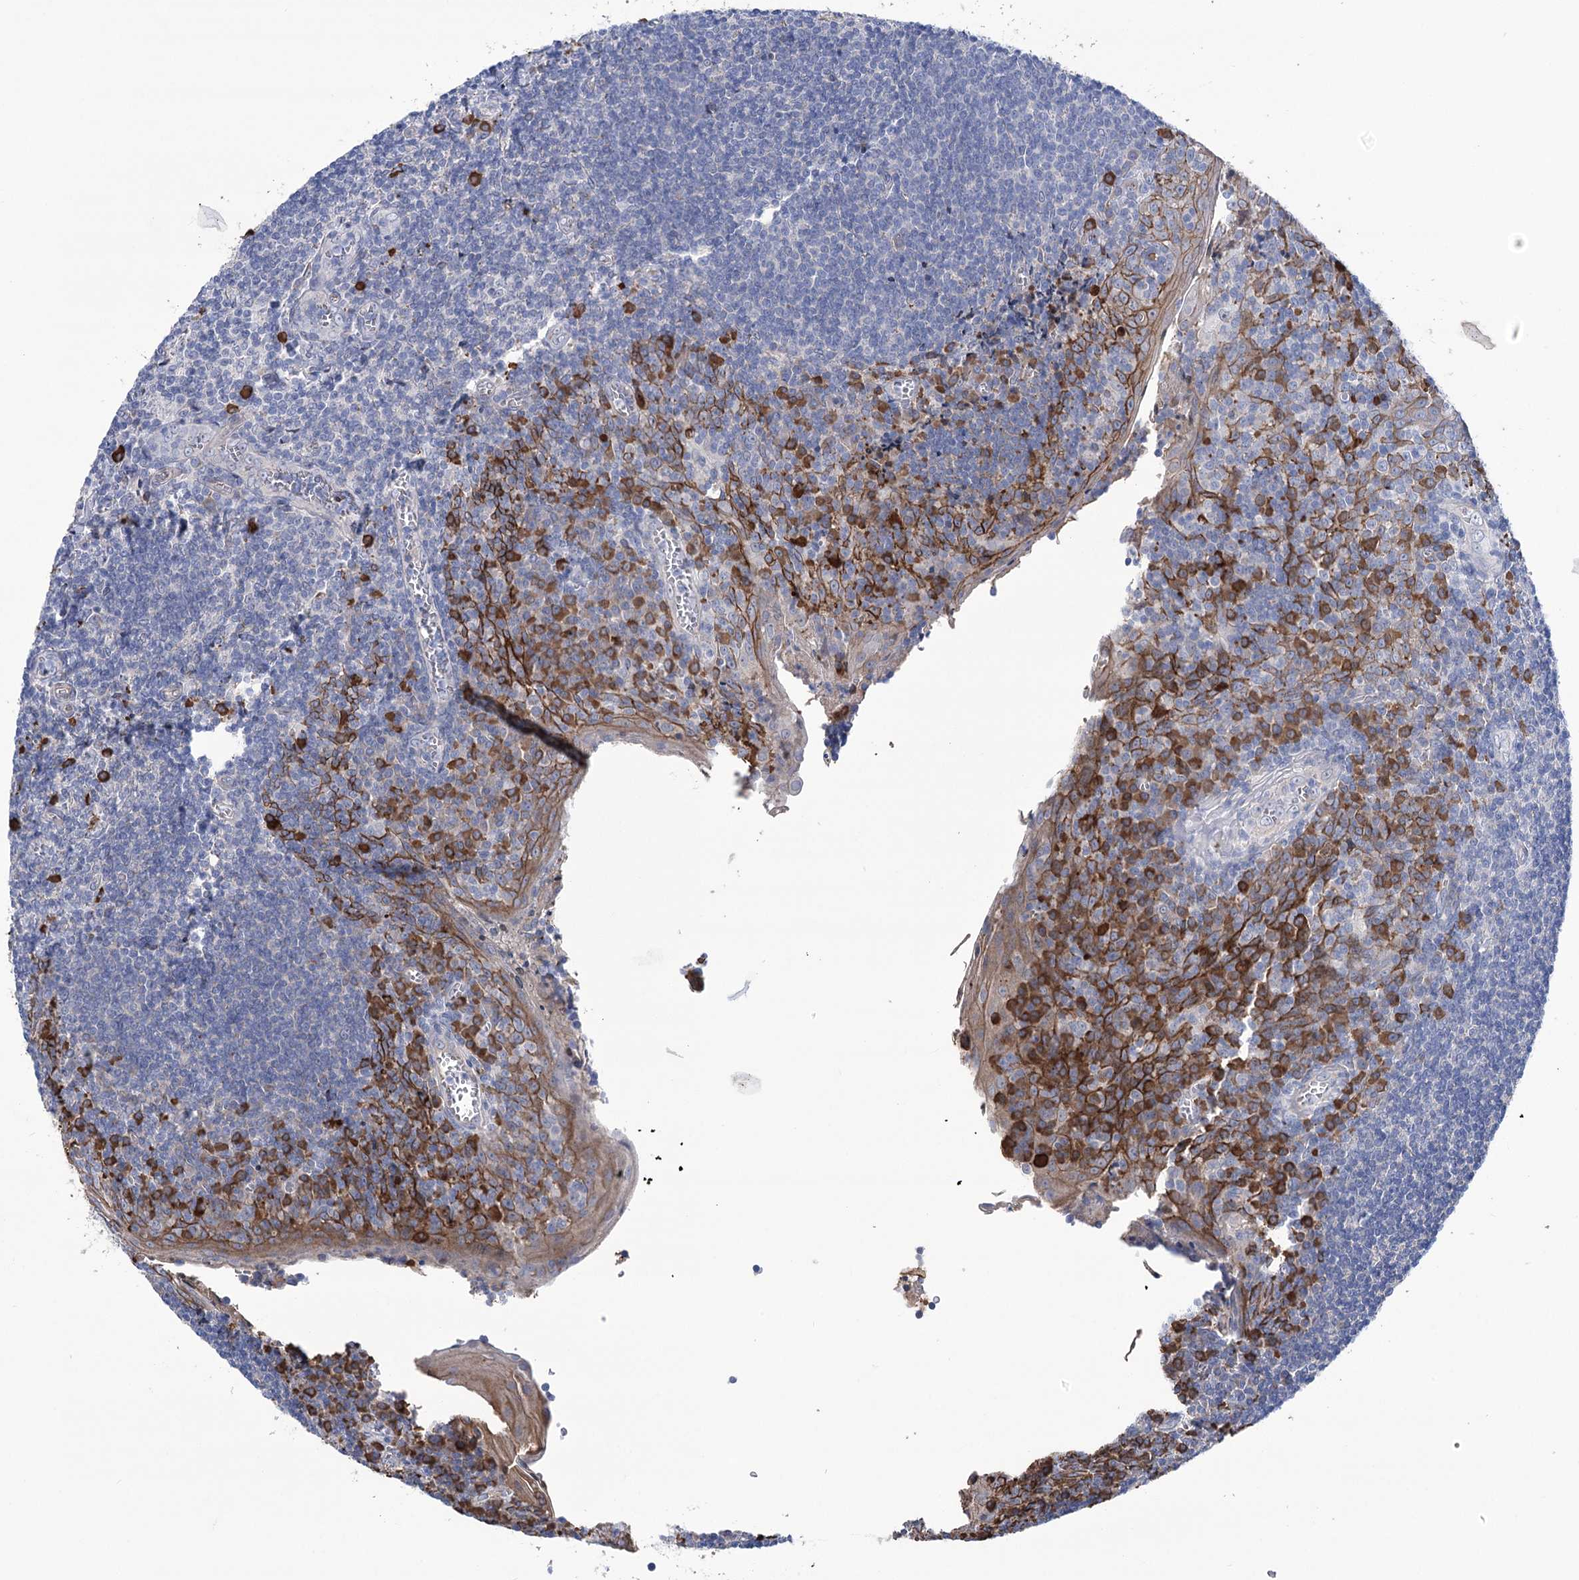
{"staining": {"intensity": "strong", "quantity": "<25%", "location": "cytoplasmic/membranous"}, "tissue": "tonsil", "cell_type": "Germinal center cells", "image_type": "normal", "snomed": [{"axis": "morphology", "description": "Normal tissue, NOS"}, {"axis": "topography", "description": "Tonsil"}], "caption": "This histopathology image reveals IHC staining of benign human tonsil, with medium strong cytoplasmic/membranous staining in approximately <25% of germinal center cells.", "gene": "CEP164", "patient": {"sex": "male", "age": 27}}